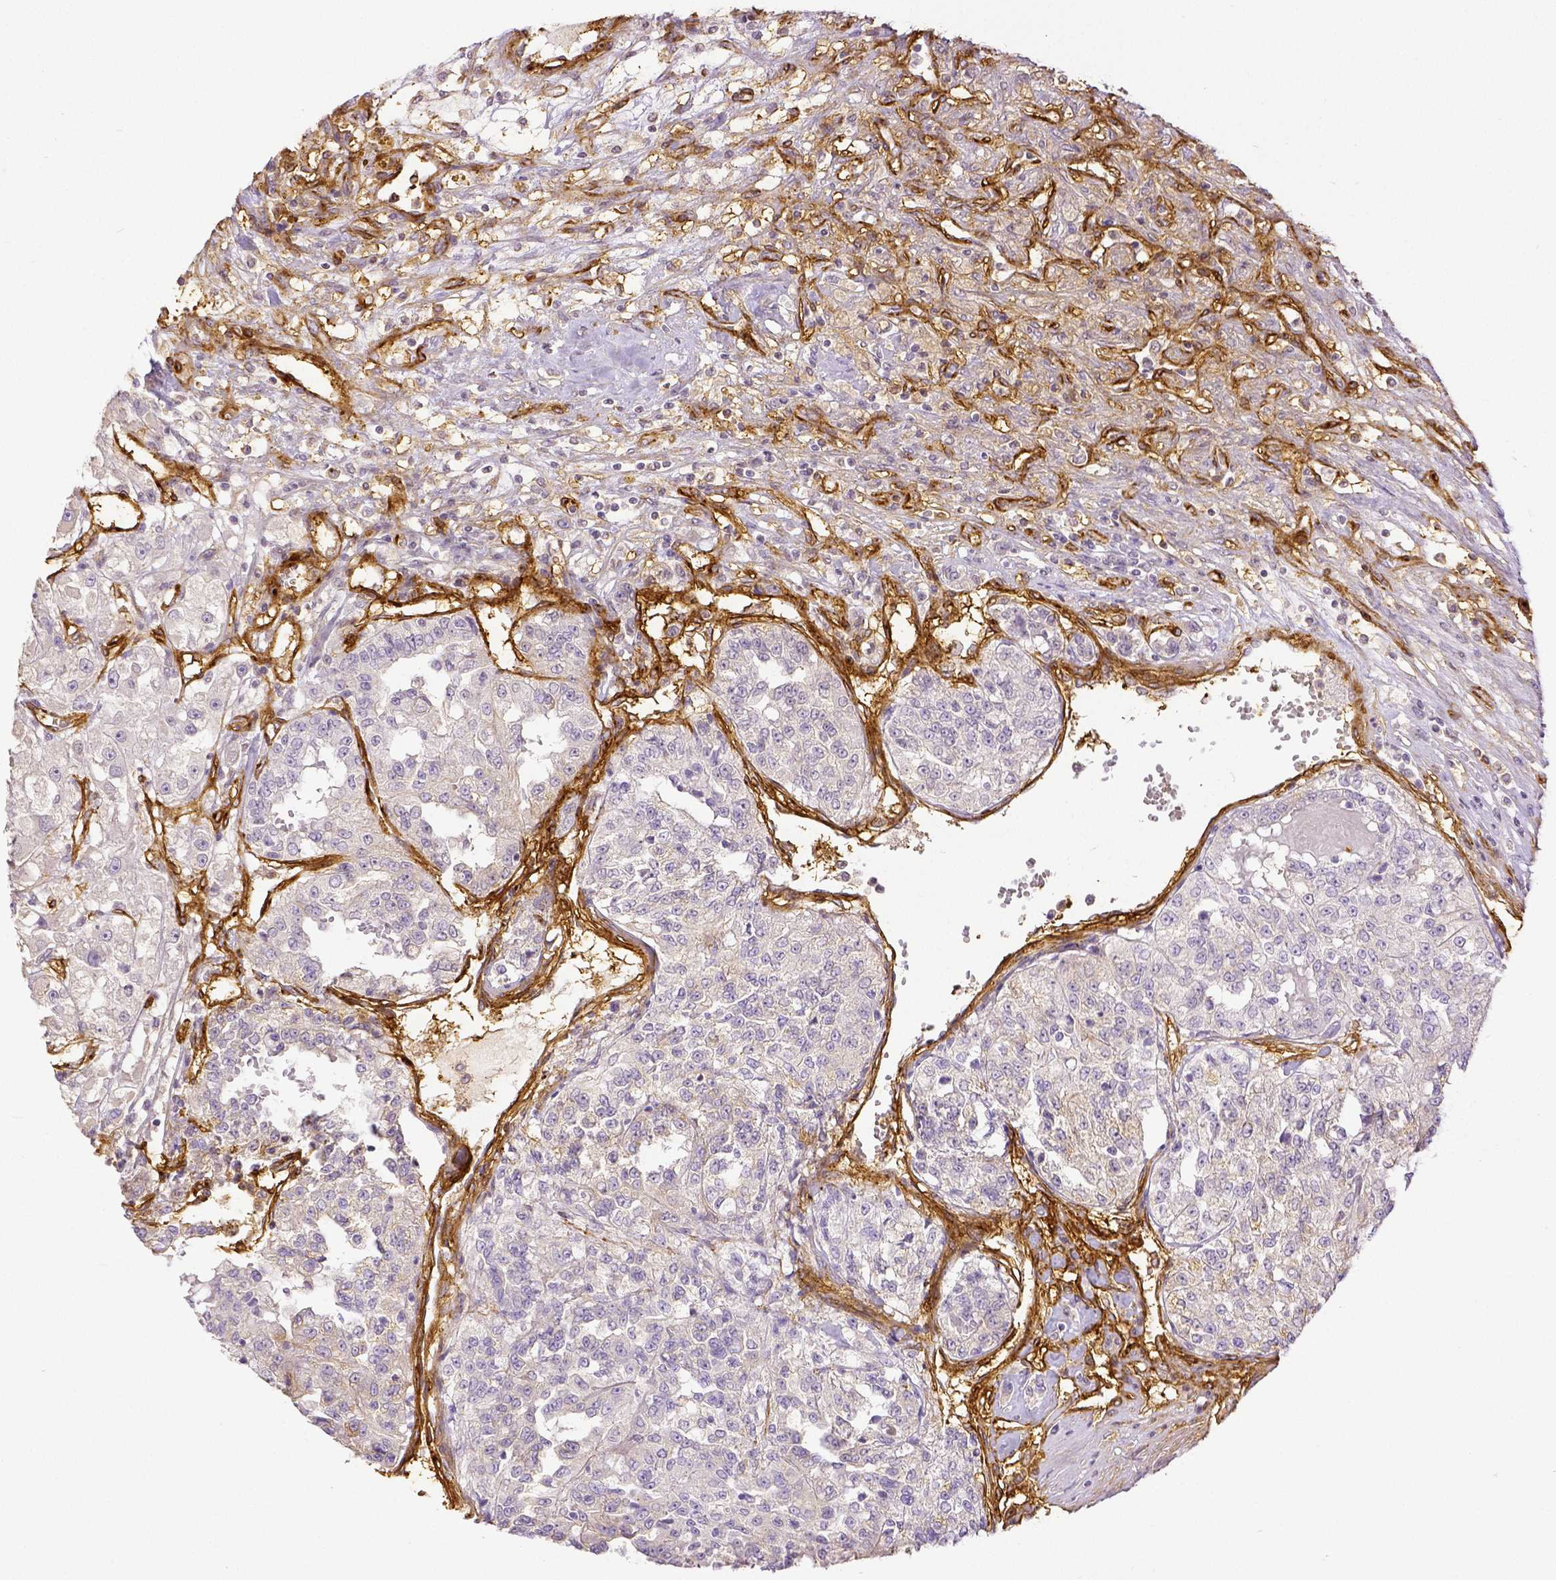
{"staining": {"intensity": "negative", "quantity": "none", "location": "none"}, "tissue": "renal cancer", "cell_type": "Tumor cells", "image_type": "cancer", "snomed": [{"axis": "morphology", "description": "Adenocarcinoma, NOS"}, {"axis": "topography", "description": "Kidney"}], "caption": "A high-resolution histopathology image shows IHC staining of renal cancer (adenocarcinoma), which exhibits no significant positivity in tumor cells.", "gene": "THY1", "patient": {"sex": "female", "age": 63}}